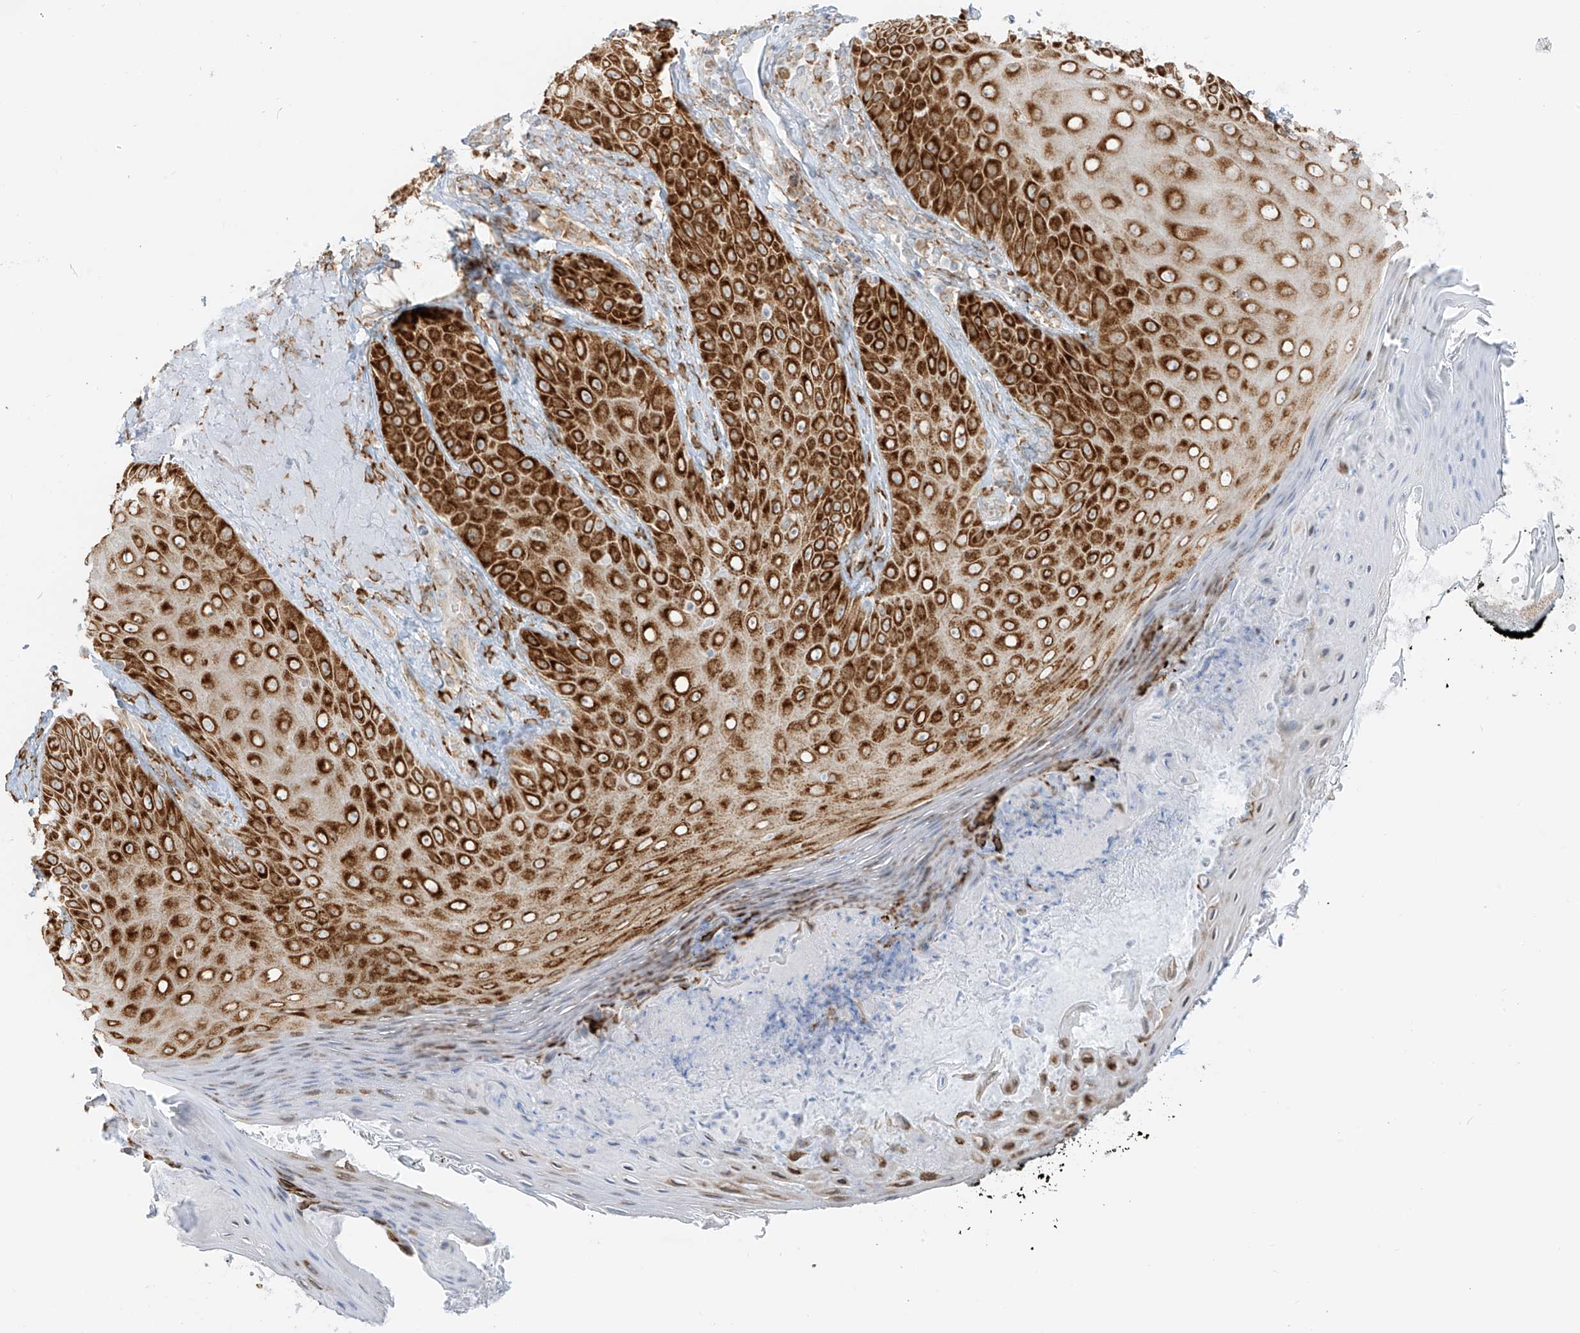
{"staining": {"intensity": "moderate", "quantity": ">75%", "location": "cytoplasmic/membranous"}, "tissue": "skin", "cell_type": "Fibroblasts", "image_type": "normal", "snomed": [{"axis": "morphology", "description": "Normal tissue, NOS"}, {"axis": "topography", "description": "Skin"}], "caption": "Immunohistochemical staining of normal skin shows >75% levels of moderate cytoplasmic/membranous protein staining in approximately >75% of fibroblasts. (DAB (3,3'-diaminobenzidine) IHC with brightfield microscopy, high magnification).", "gene": "LRRC59", "patient": {"sex": "male", "age": 57}}